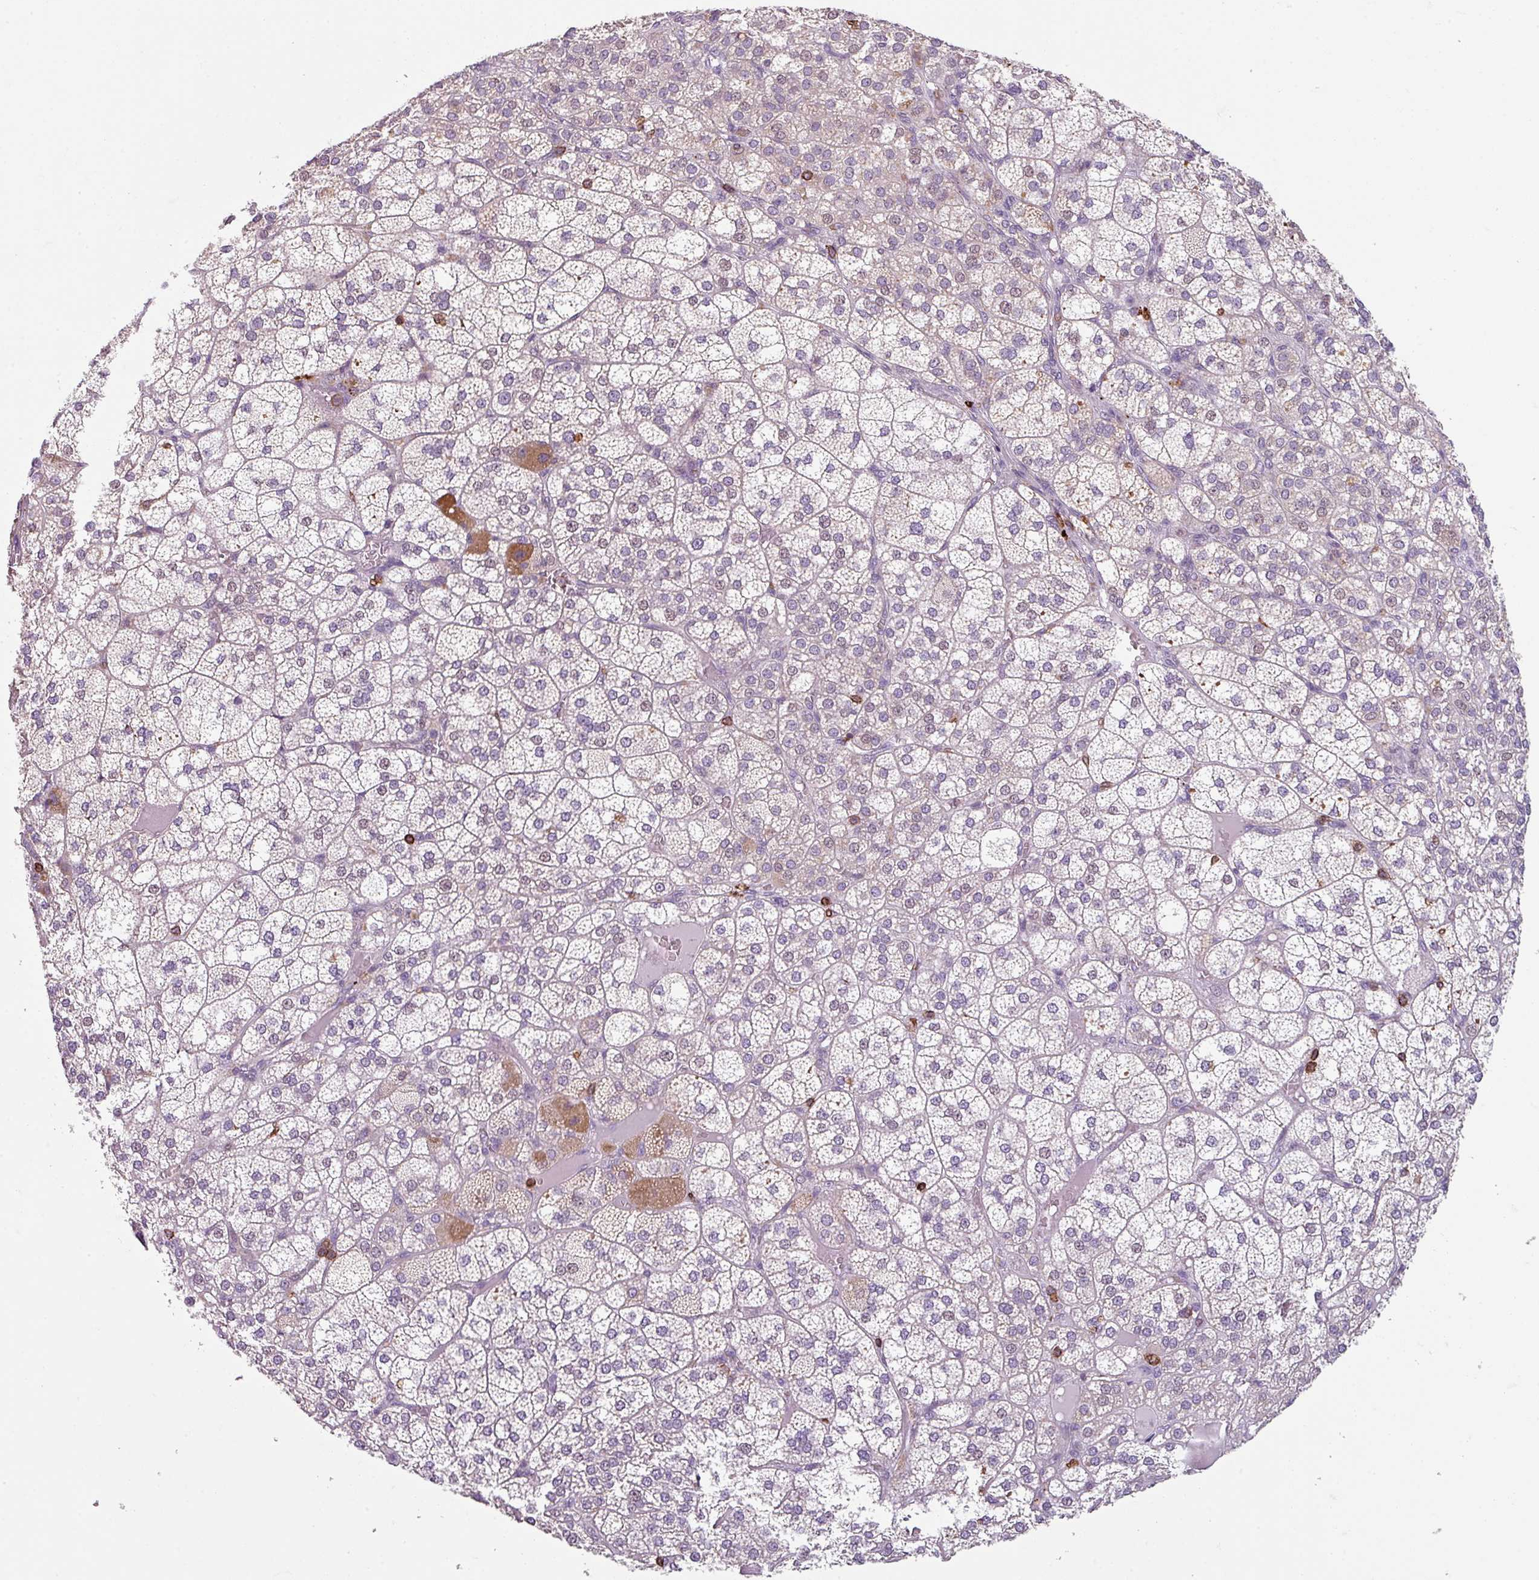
{"staining": {"intensity": "moderate", "quantity": "25%-75%", "location": "cytoplasmic/membranous"}, "tissue": "adrenal gland", "cell_type": "Glandular cells", "image_type": "normal", "snomed": [{"axis": "morphology", "description": "Normal tissue, NOS"}, {"axis": "topography", "description": "Adrenal gland"}], "caption": "Adrenal gland was stained to show a protein in brown. There is medium levels of moderate cytoplasmic/membranous staining in about 25%-75% of glandular cells. (DAB (3,3'-diaminobenzidine) = brown stain, brightfield microscopy at high magnification).", "gene": "NEDD9", "patient": {"sex": "female", "age": 60}}